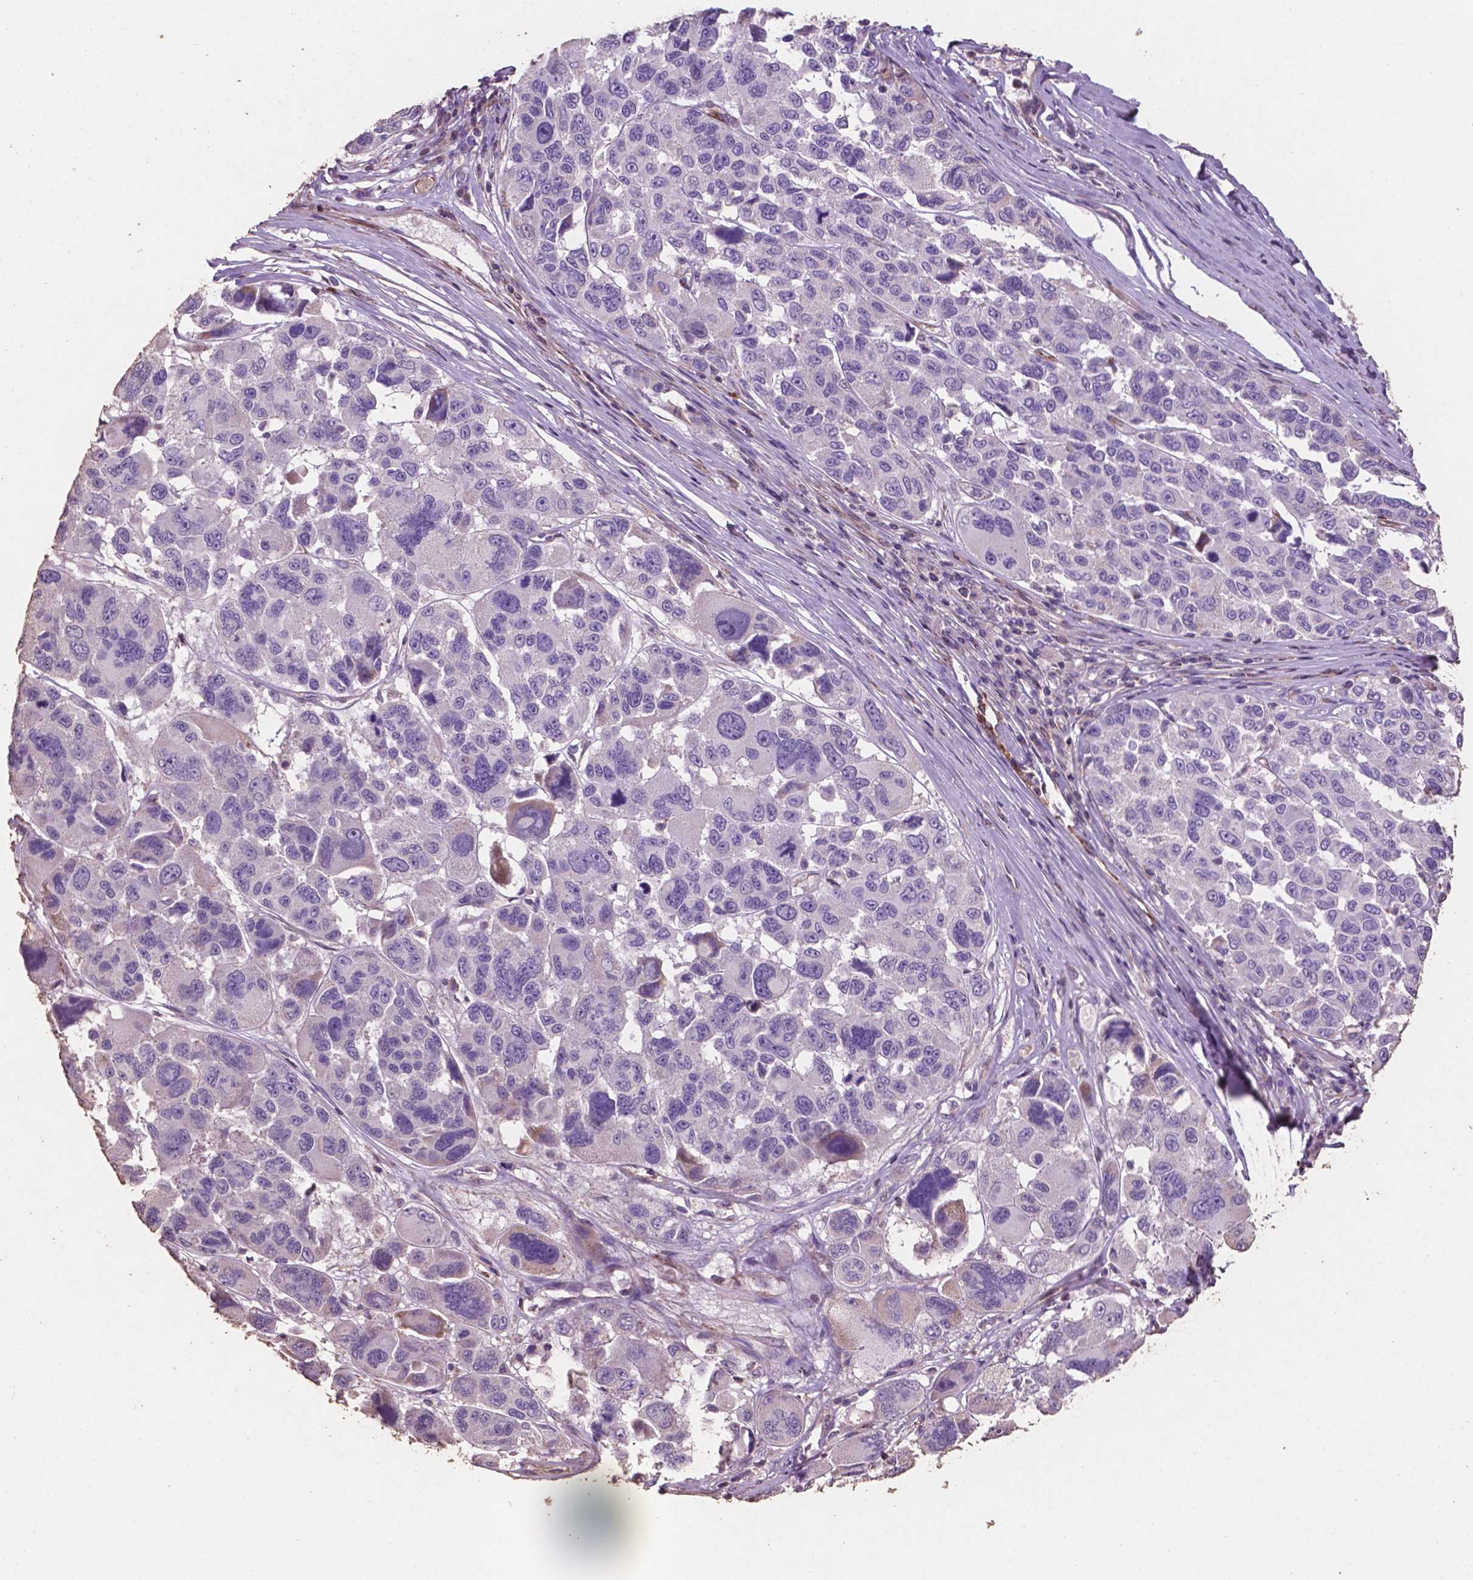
{"staining": {"intensity": "negative", "quantity": "none", "location": "none"}, "tissue": "melanoma", "cell_type": "Tumor cells", "image_type": "cancer", "snomed": [{"axis": "morphology", "description": "Malignant melanoma, NOS"}, {"axis": "topography", "description": "Skin"}], "caption": "Tumor cells are negative for protein expression in human melanoma.", "gene": "COMMD4", "patient": {"sex": "female", "age": 66}}